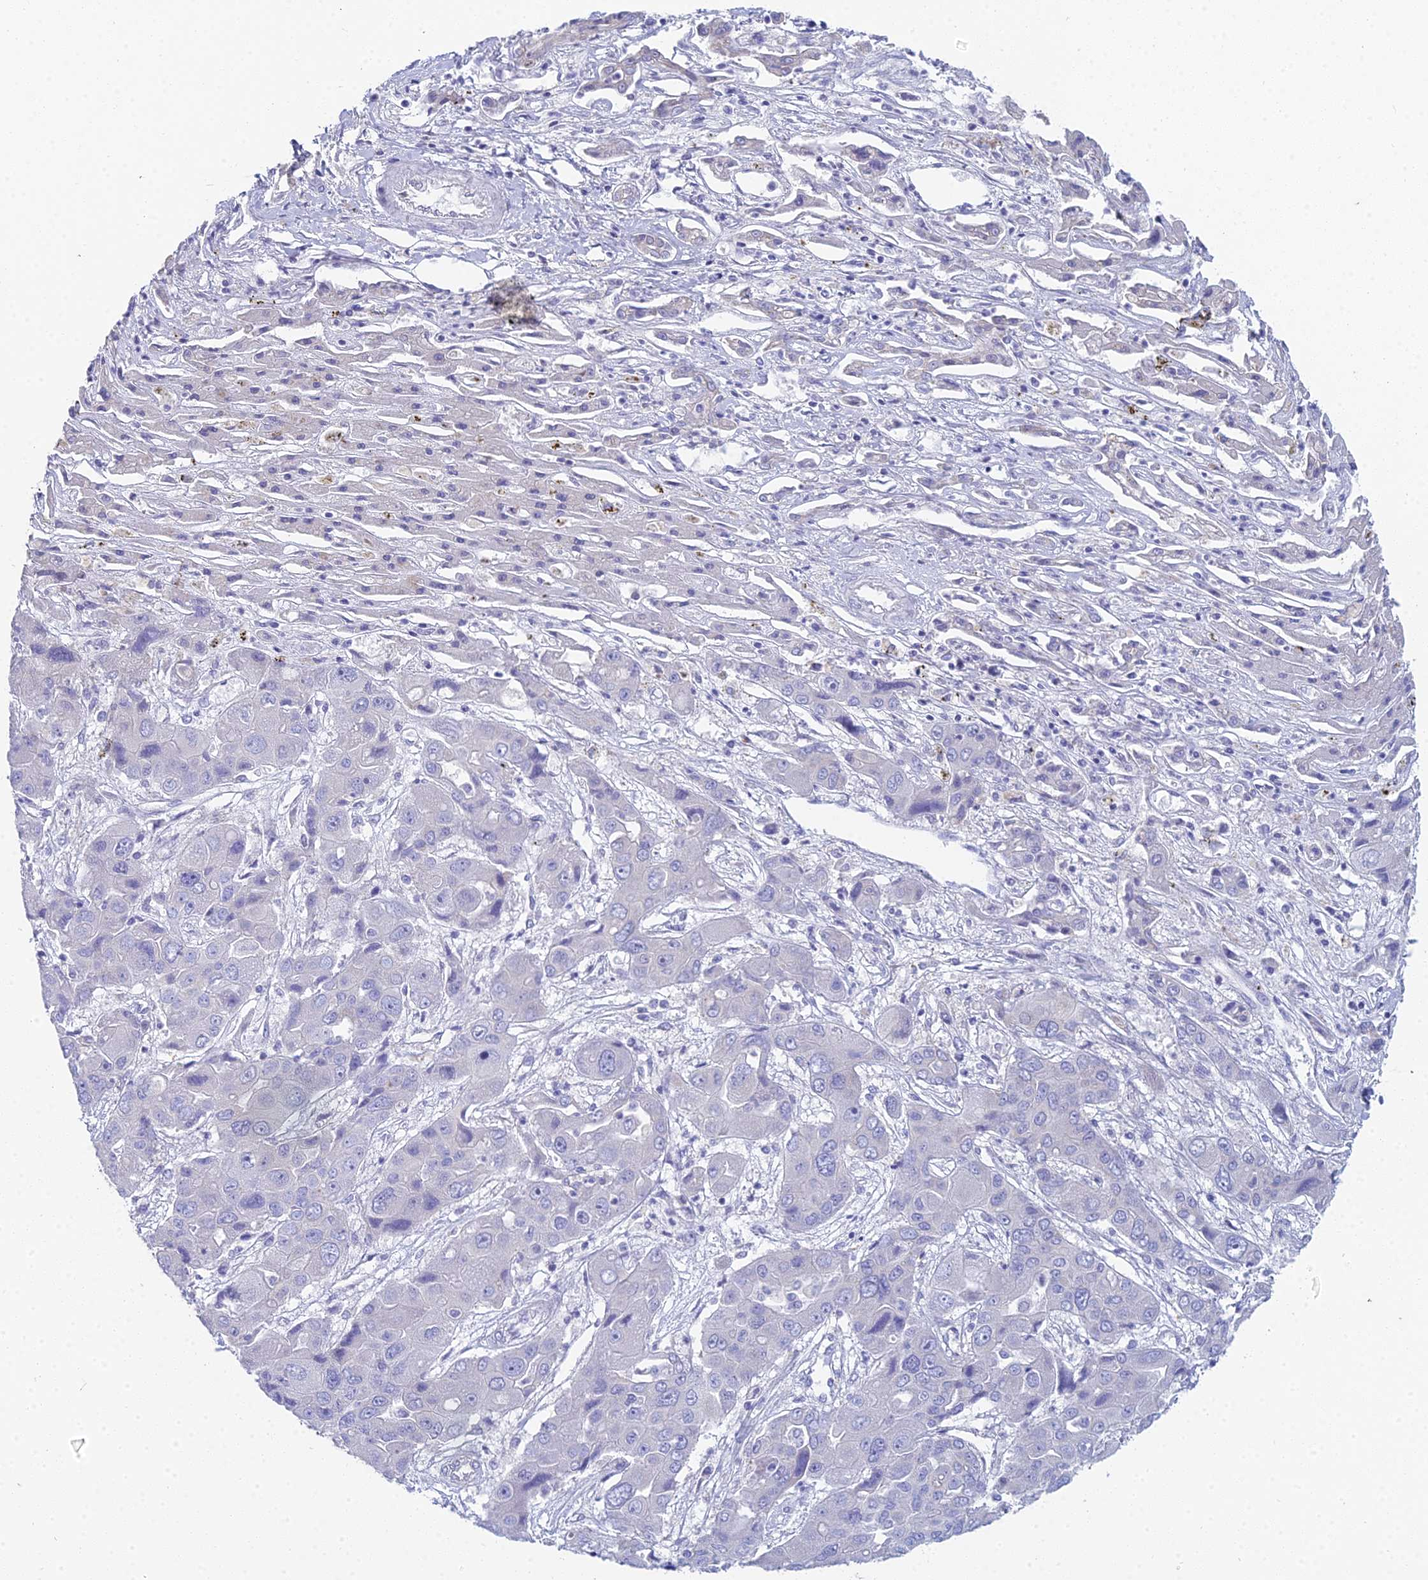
{"staining": {"intensity": "negative", "quantity": "none", "location": "none"}, "tissue": "liver cancer", "cell_type": "Tumor cells", "image_type": "cancer", "snomed": [{"axis": "morphology", "description": "Cholangiocarcinoma"}, {"axis": "topography", "description": "Liver"}], "caption": "Tumor cells show no significant expression in cholangiocarcinoma (liver).", "gene": "EEF2KMT", "patient": {"sex": "male", "age": 67}}